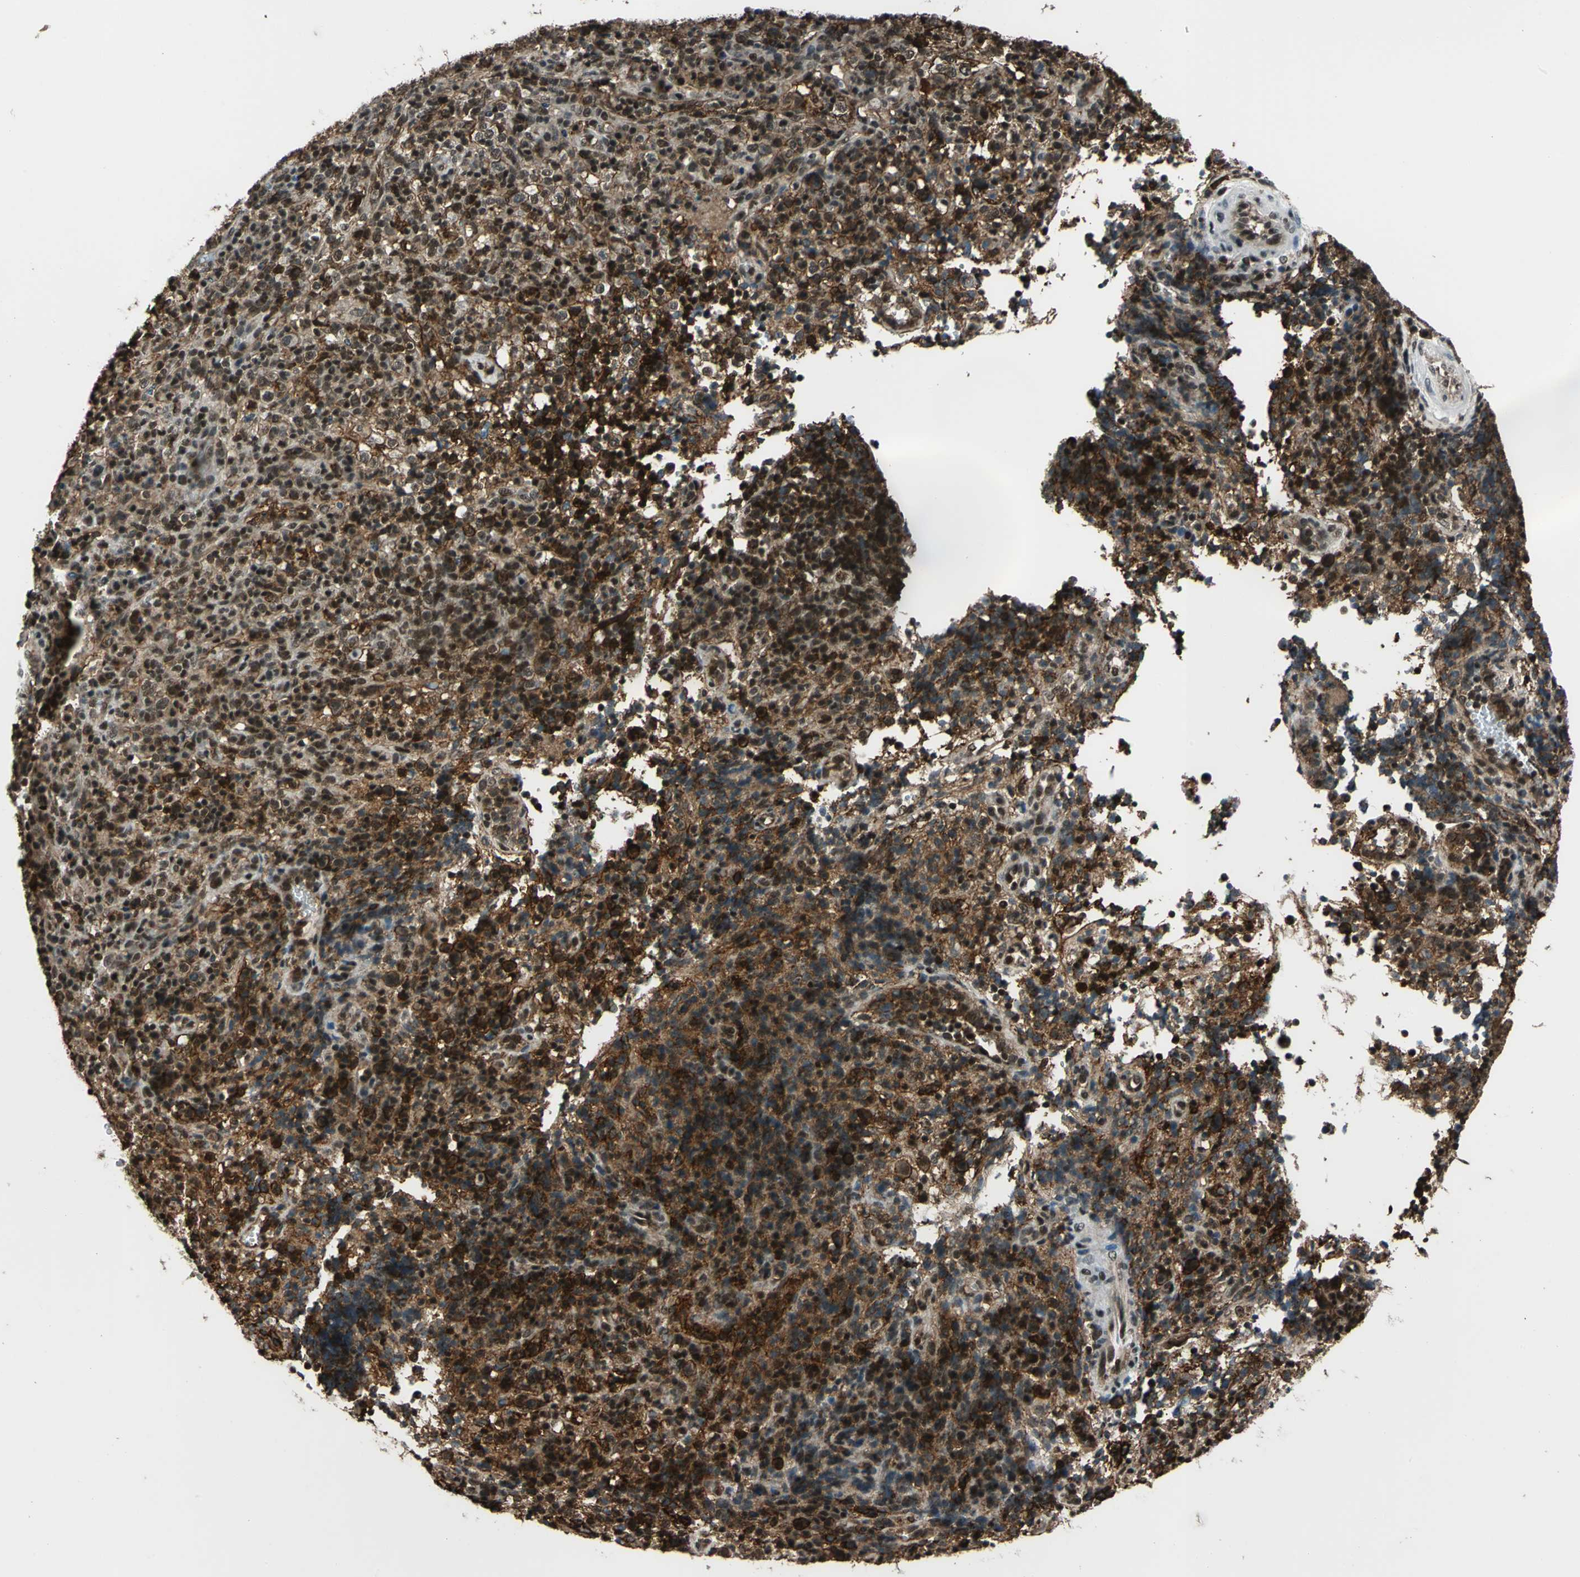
{"staining": {"intensity": "strong", "quantity": ">75%", "location": "cytoplasmic/membranous,nuclear"}, "tissue": "lymphoma", "cell_type": "Tumor cells", "image_type": "cancer", "snomed": [{"axis": "morphology", "description": "Malignant lymphoma, non-Hodgkin's type, High grade"}, {"axis": "topography", "description": "Lymph node"}], "caption": "Strong cytoplasmic/membranous and nuclear protein expression is appreciated in approximately >75% of tumor cells in malignant lymphoma, non-Hodgkin's type (high-grade). The staining was performed using DAB (3,3'-diaminobenzidine), with brown indicating positive protein expression. Nuclei are stained blue with hematoxylin.", "gene": "NR2C2", "patient": {"sex": "female", "age": 76}}